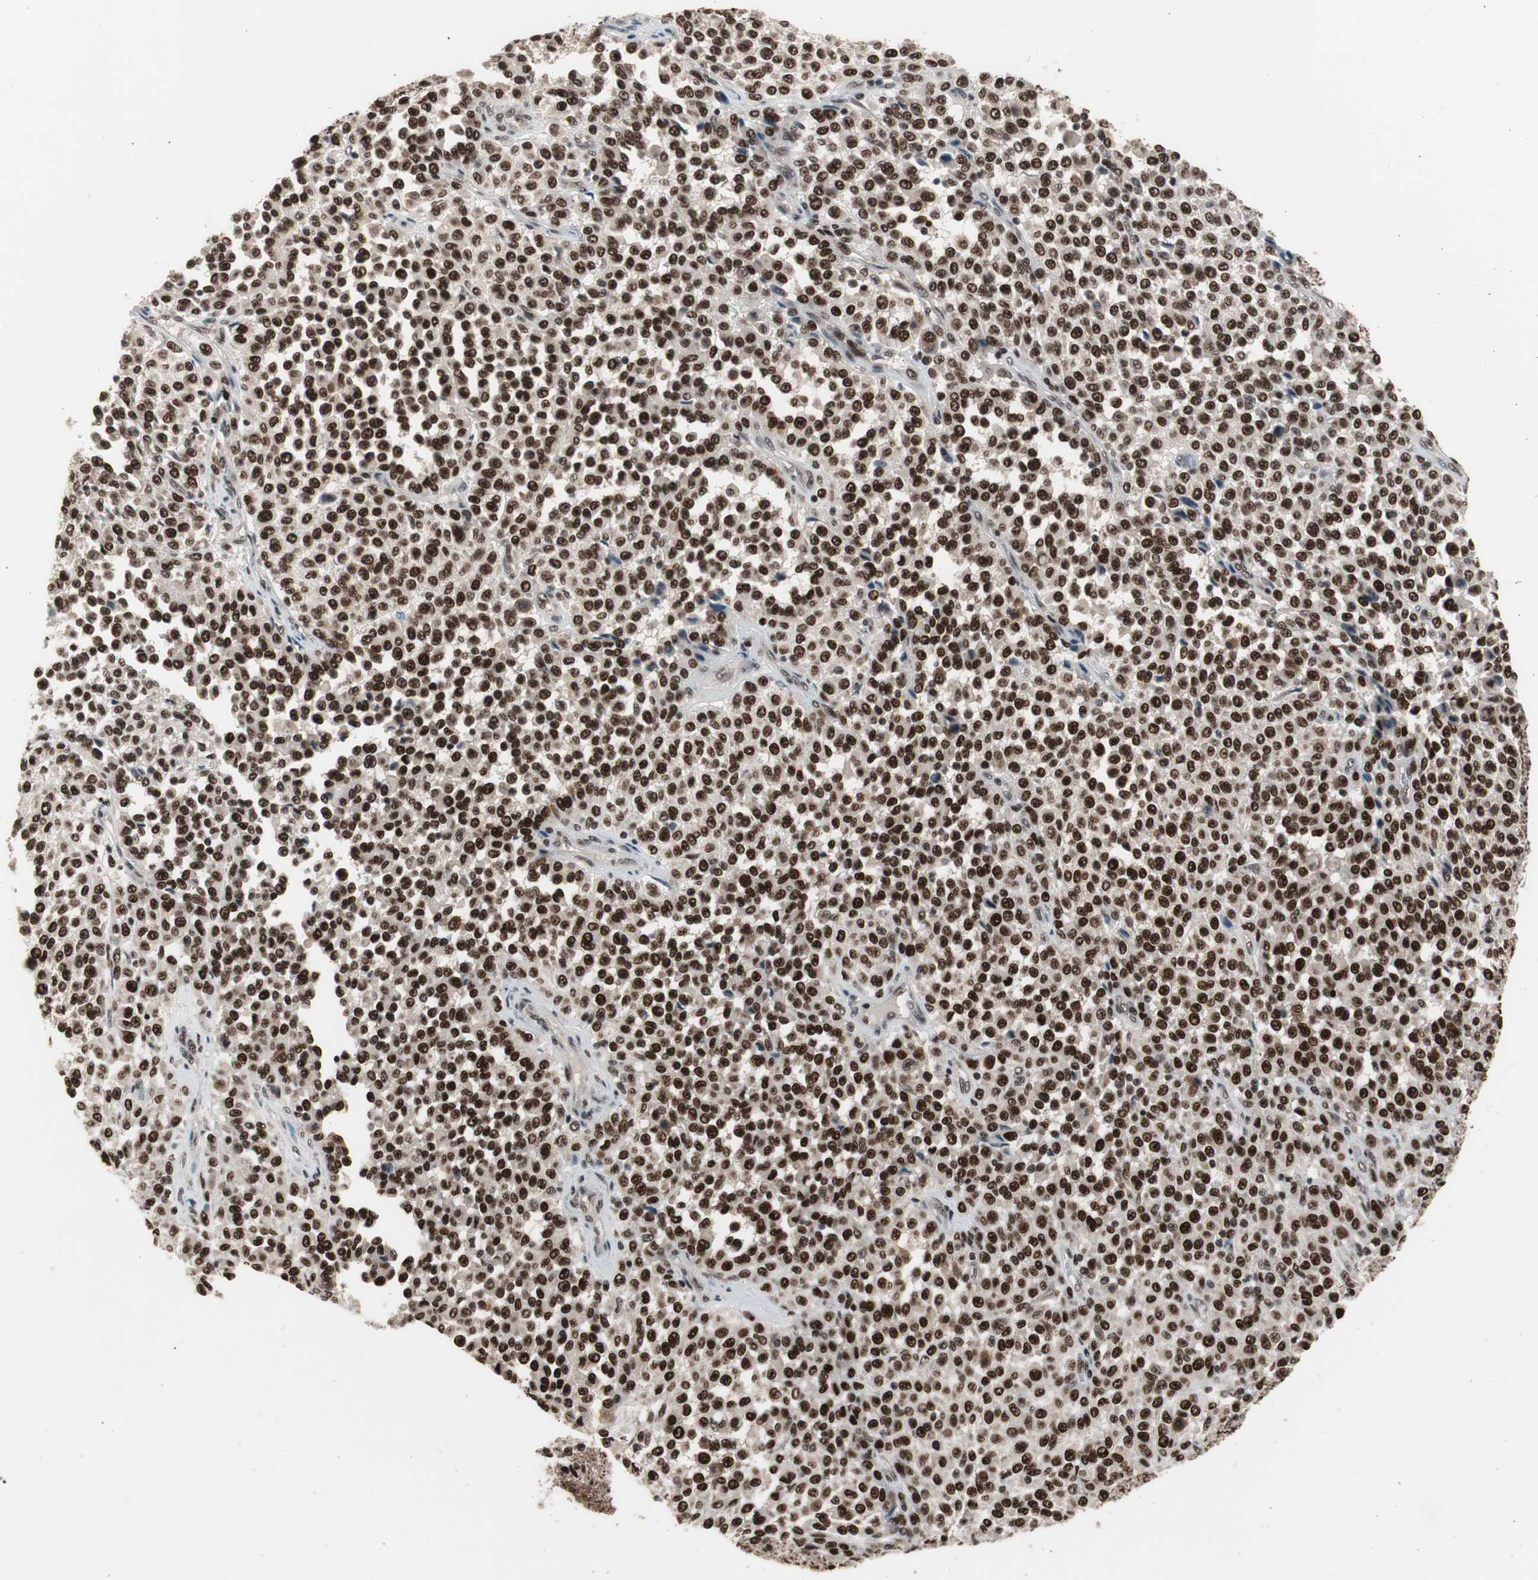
{"staining": {"intensity": "strong", "quantity": ">75%", "location": "nuclear"}, "tissue": "melanoma", "cell_type": "Tumor cells", "image_type": "cancer", "snomed": [{"axis": "morphology", "description": "Malignant melanoma, Metastatic site"}, {"axis": "topography", "description": "Pancreas"}], "caption": "Human malignant melanoma (metastatic site) stained for a protein (brown) reveals strong nuclear positive expression in approximately >75% of tumor cells.", "gene": "RPA1", "patient": {"sex": "female", "age": 30}}